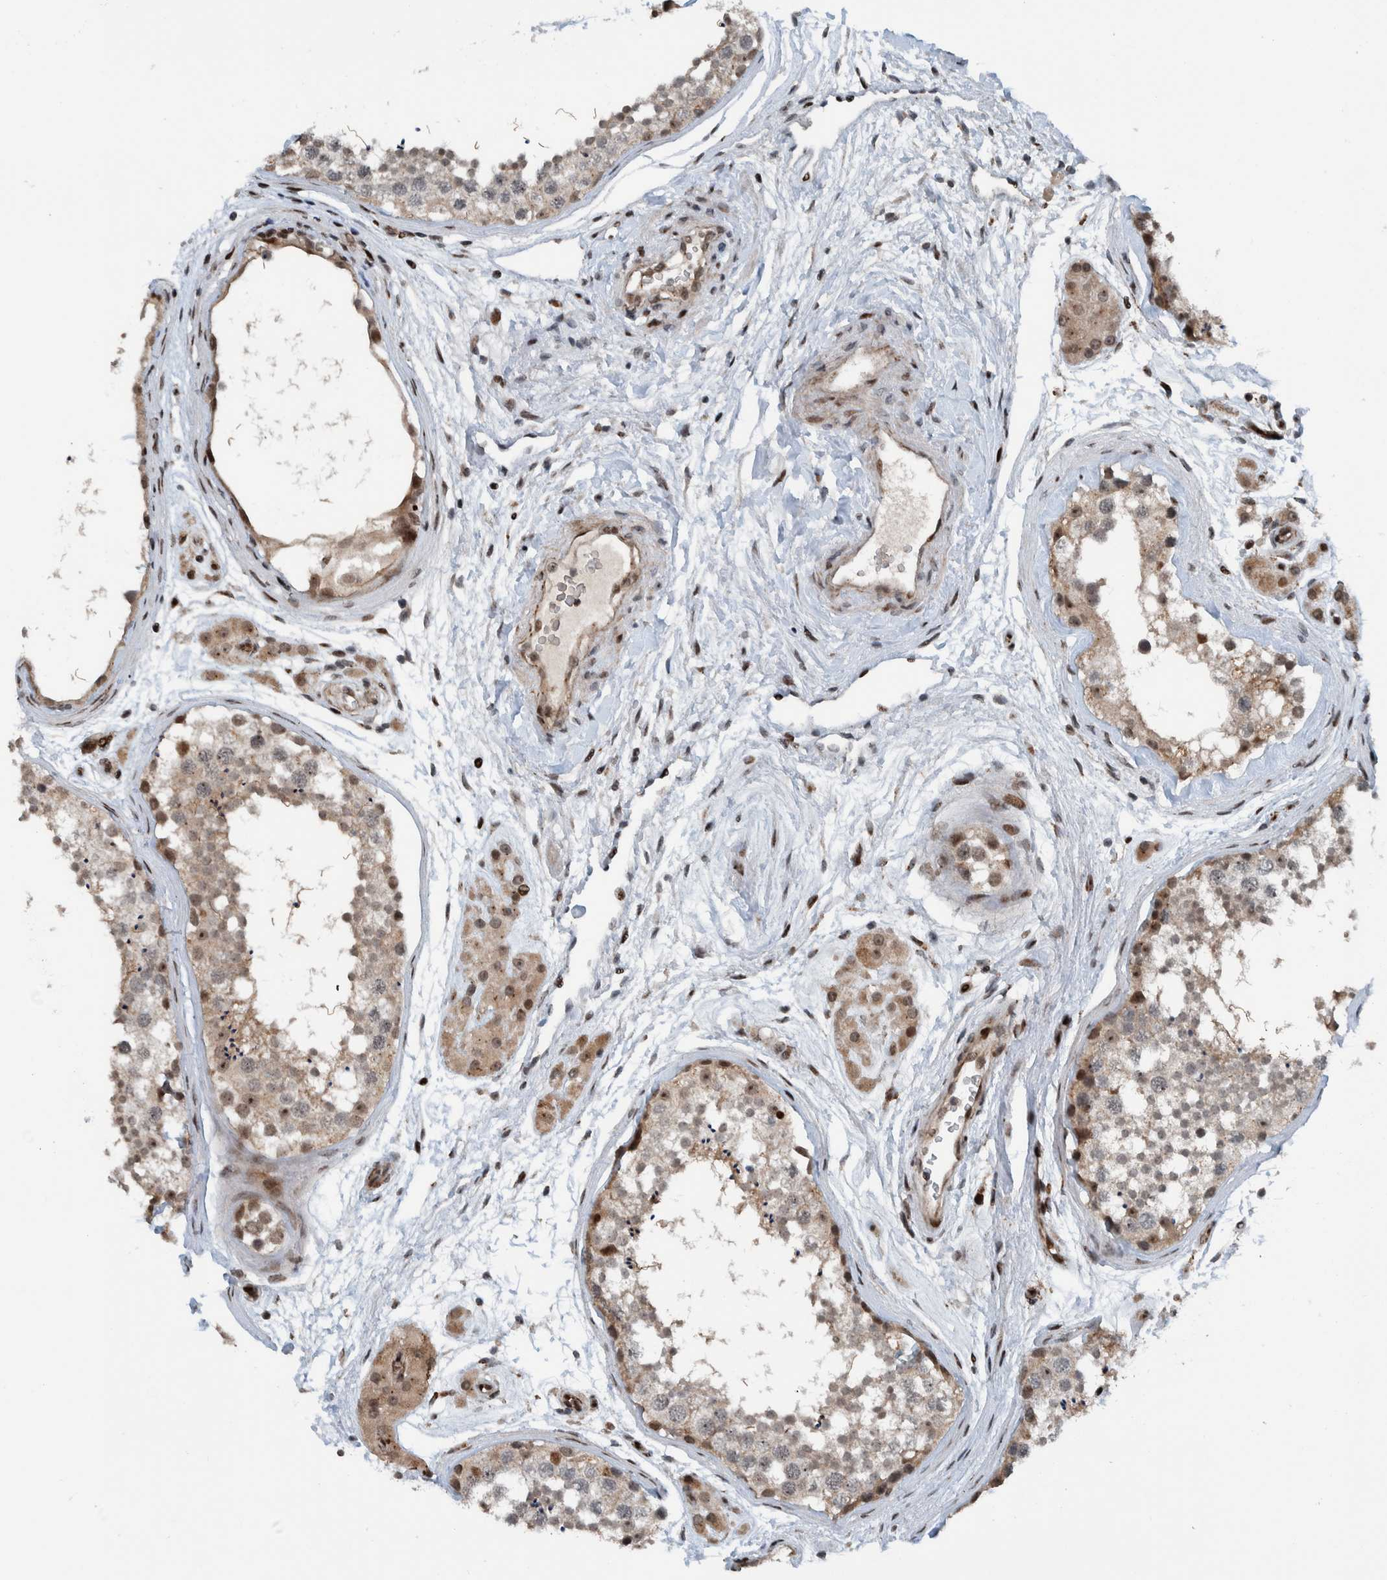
{"staining": {"intensity": "weak", "quantity": ">75%", "location": "cytoplasmic/membranous,nuclear"}, "tissue": "testis", "cell_type": "Cells in seminiferous ducts", "image_type": "normal", "snomed": [{"axis": "morphology", "description": "Normal tissue, NOS"}, {"axis": "topography", "description": "Testis"}], "caption": "This is a histology image of immunohistochemistry staining of benign testis, which shows weak positivity in the cytoplasmic/membranous,nuclear of cells in seminiferous ducts.", "gene": "ZNF366", "patient": {"sex": "male", "age": 56}}